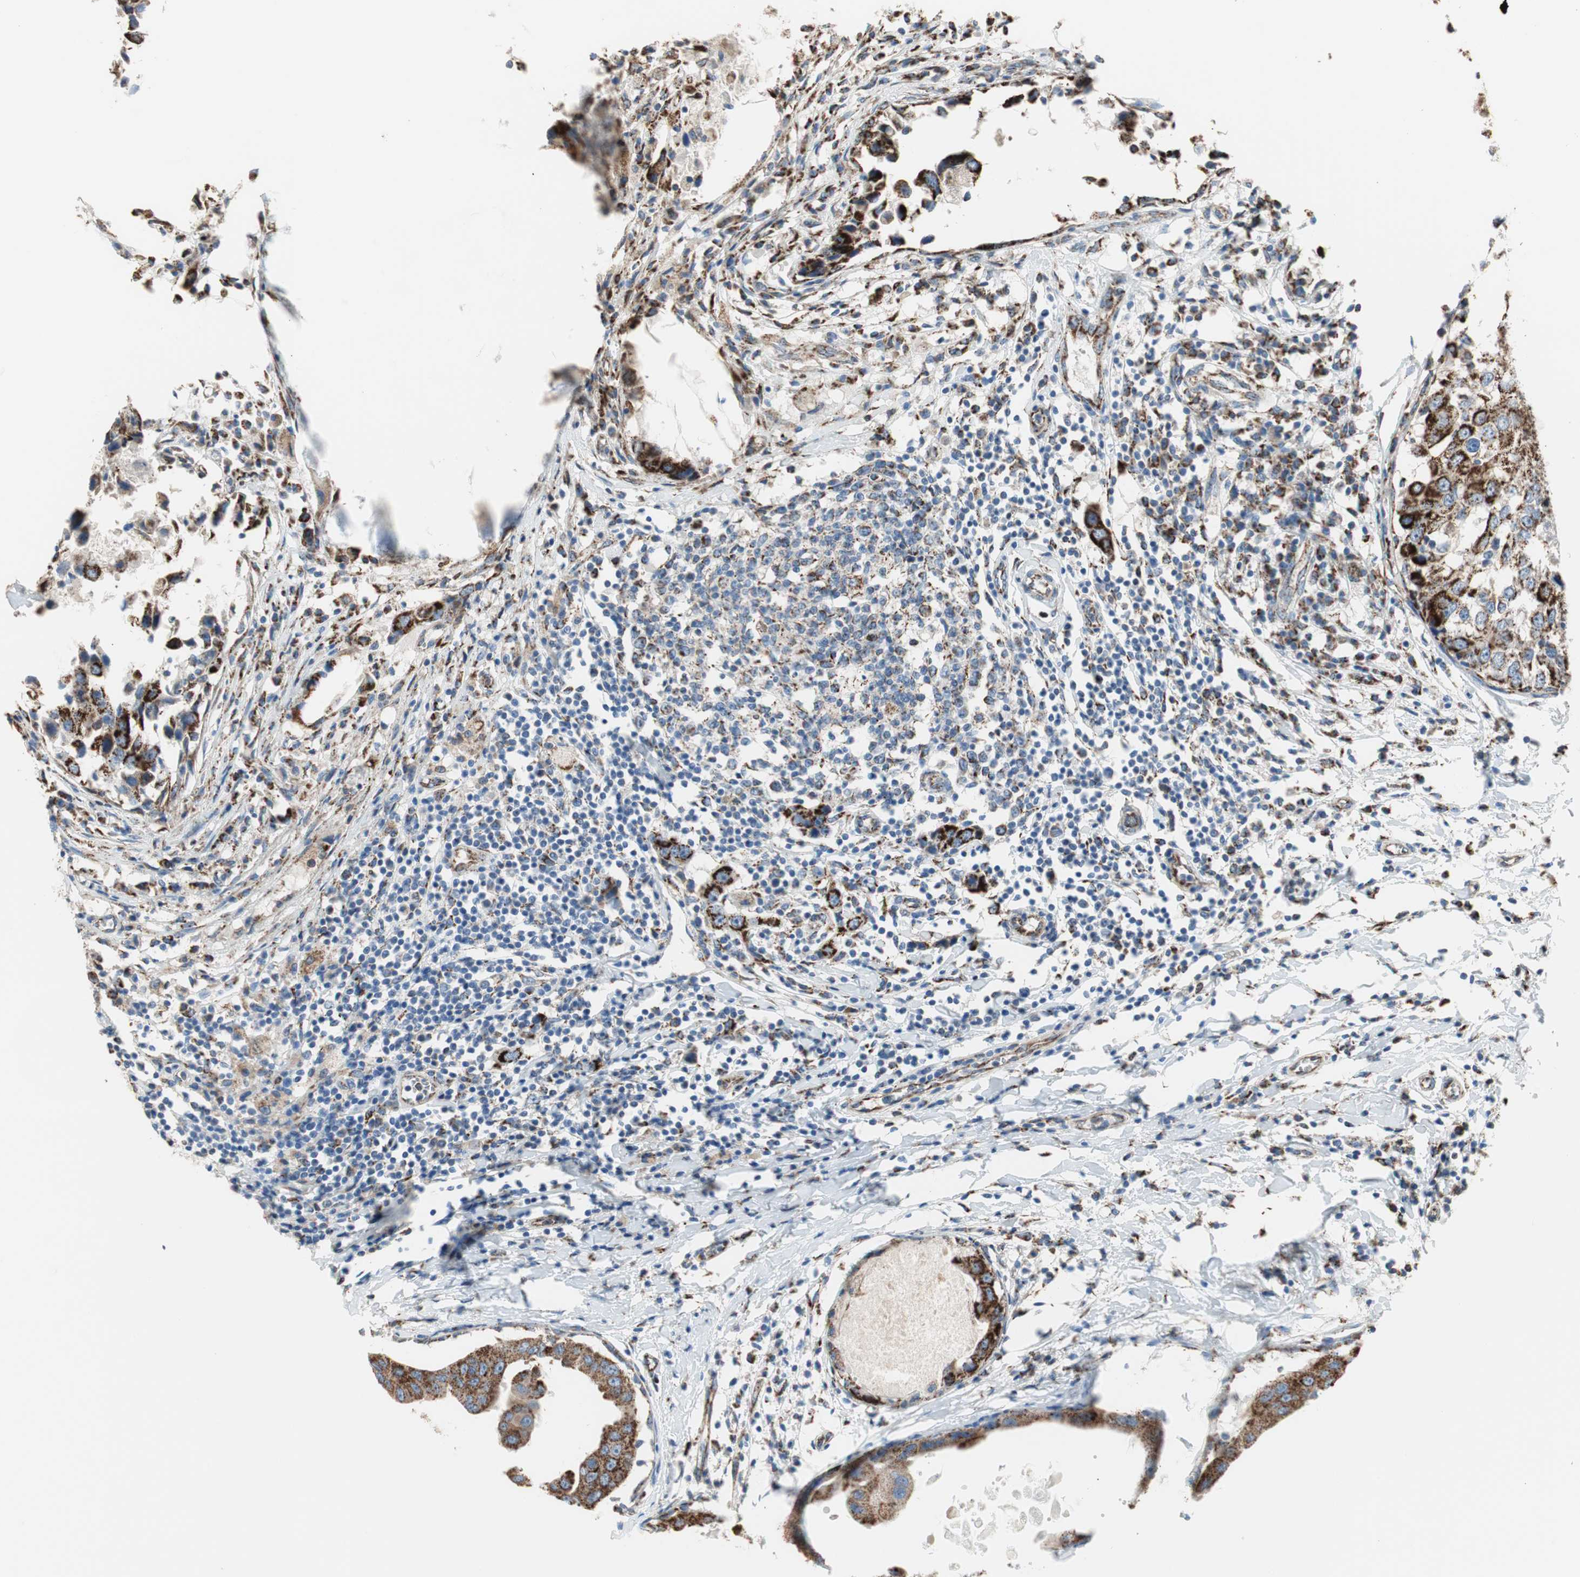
{"staining": {"intensity": "strong", "quantity": ">75%", "location": "cytoplasmic/membranous"}, "tissue": "breast cancer", "cell_type": "Tumor cells", "image_type": "cancer", "snomed": [{"axis": "morphology", "description": "Duct carcinoma"}, {"axis": "topography", "description": "Breast"}], "caption": "Protein expression analysis of human breast intraductal carcinoma reveals strong cytoplasmic/membranous expression in approximately >75% of tumor cells.", "gene": "TST", "patient": {"sex": "female", "age": 27}}